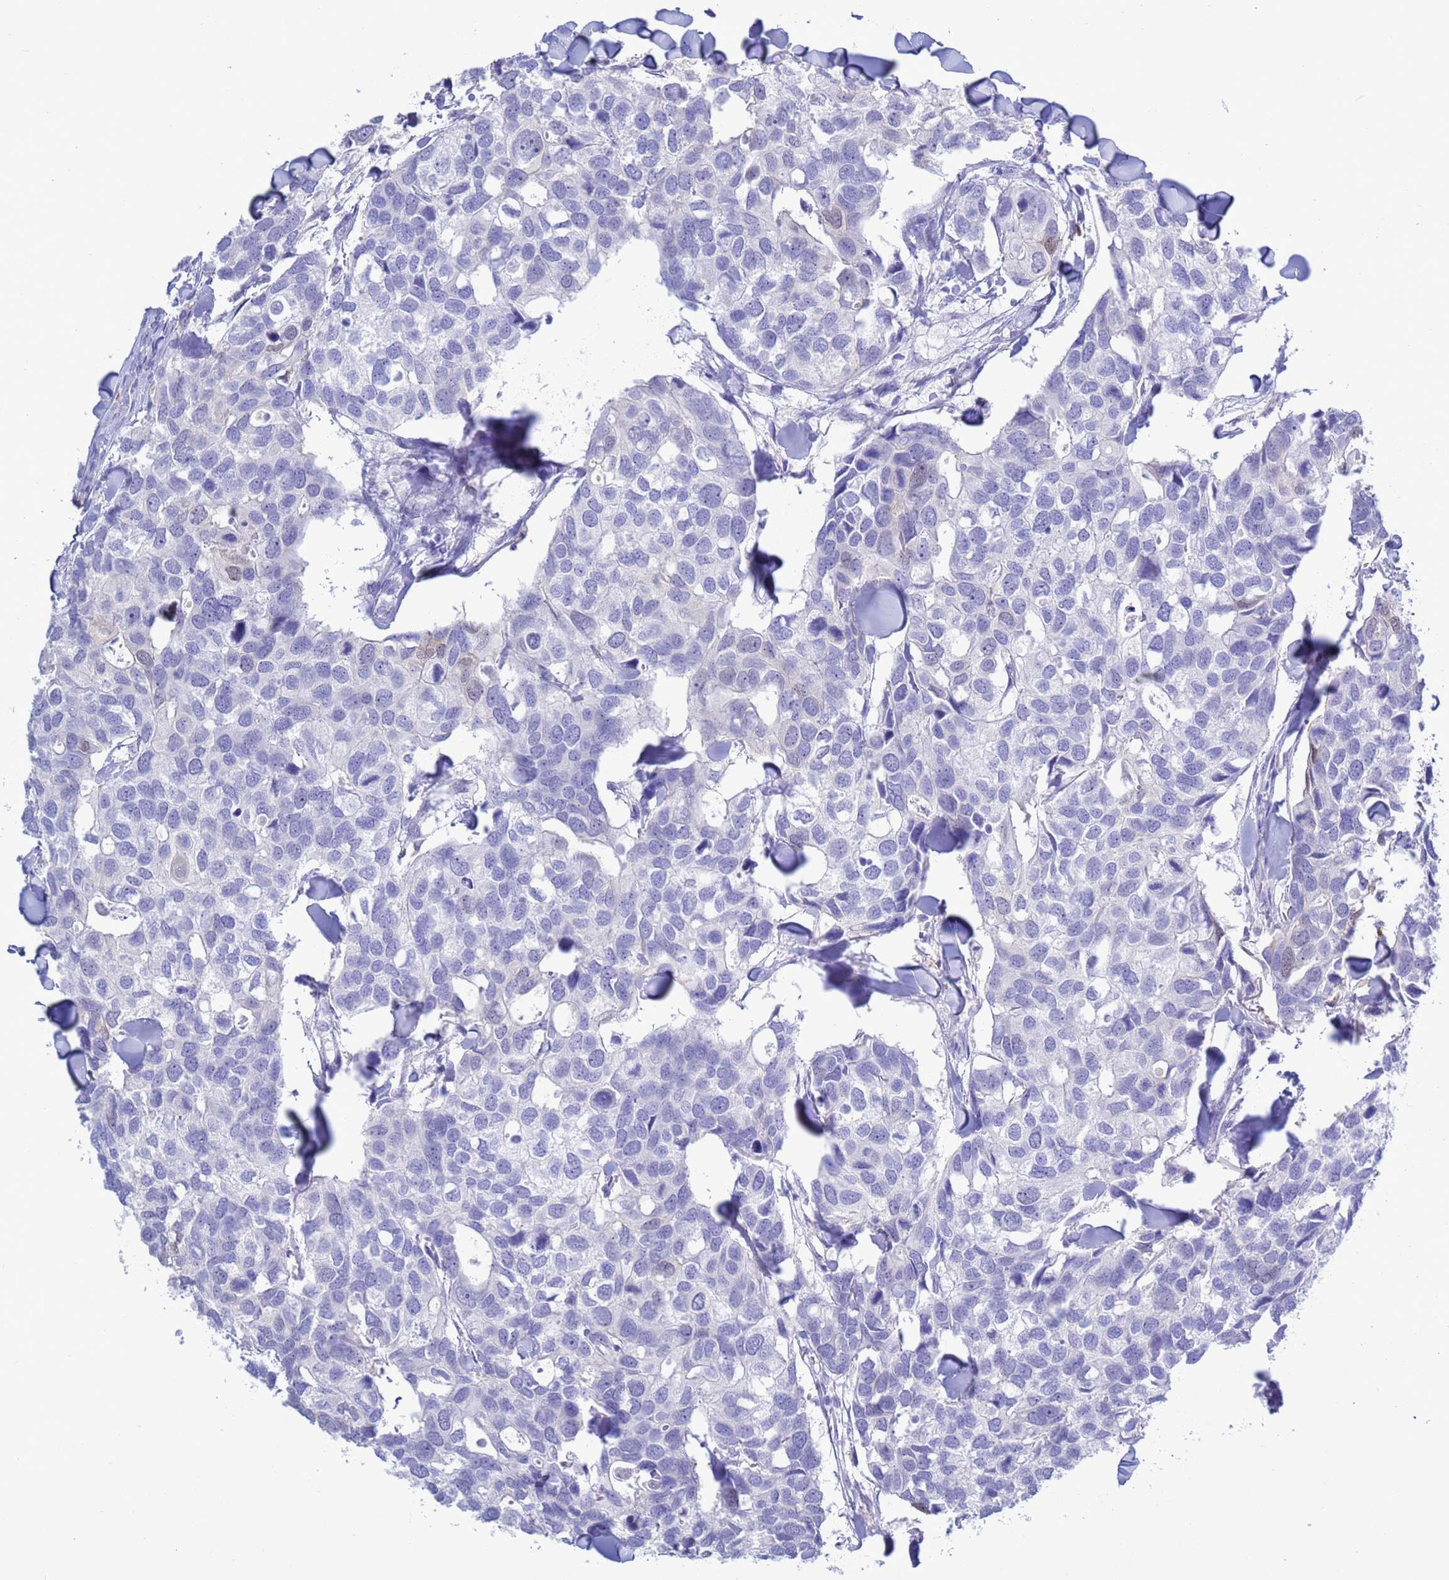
{"staining": {"intensity": "negative", "quantity": "none", "location": "none"}, "tissue": "breast cancer", "cell_type": "Tumor cells", "image_type": "cancer", "snomed": [{"axis": "morphology", "description": "Duct carcinoma"}, {"axis": "topography", "description": "Breast"}], "caption": "An image of human breast cancer is negative for staining in tumor cells. (Stains: DAB (3,3'-diaminobenzidine) IHC with hematoxylin counter stain, Microscopy: brightfield microscopy at high magnification).", "gene": "GSTM1", "patient": {"sex": "female", "age": 83}}